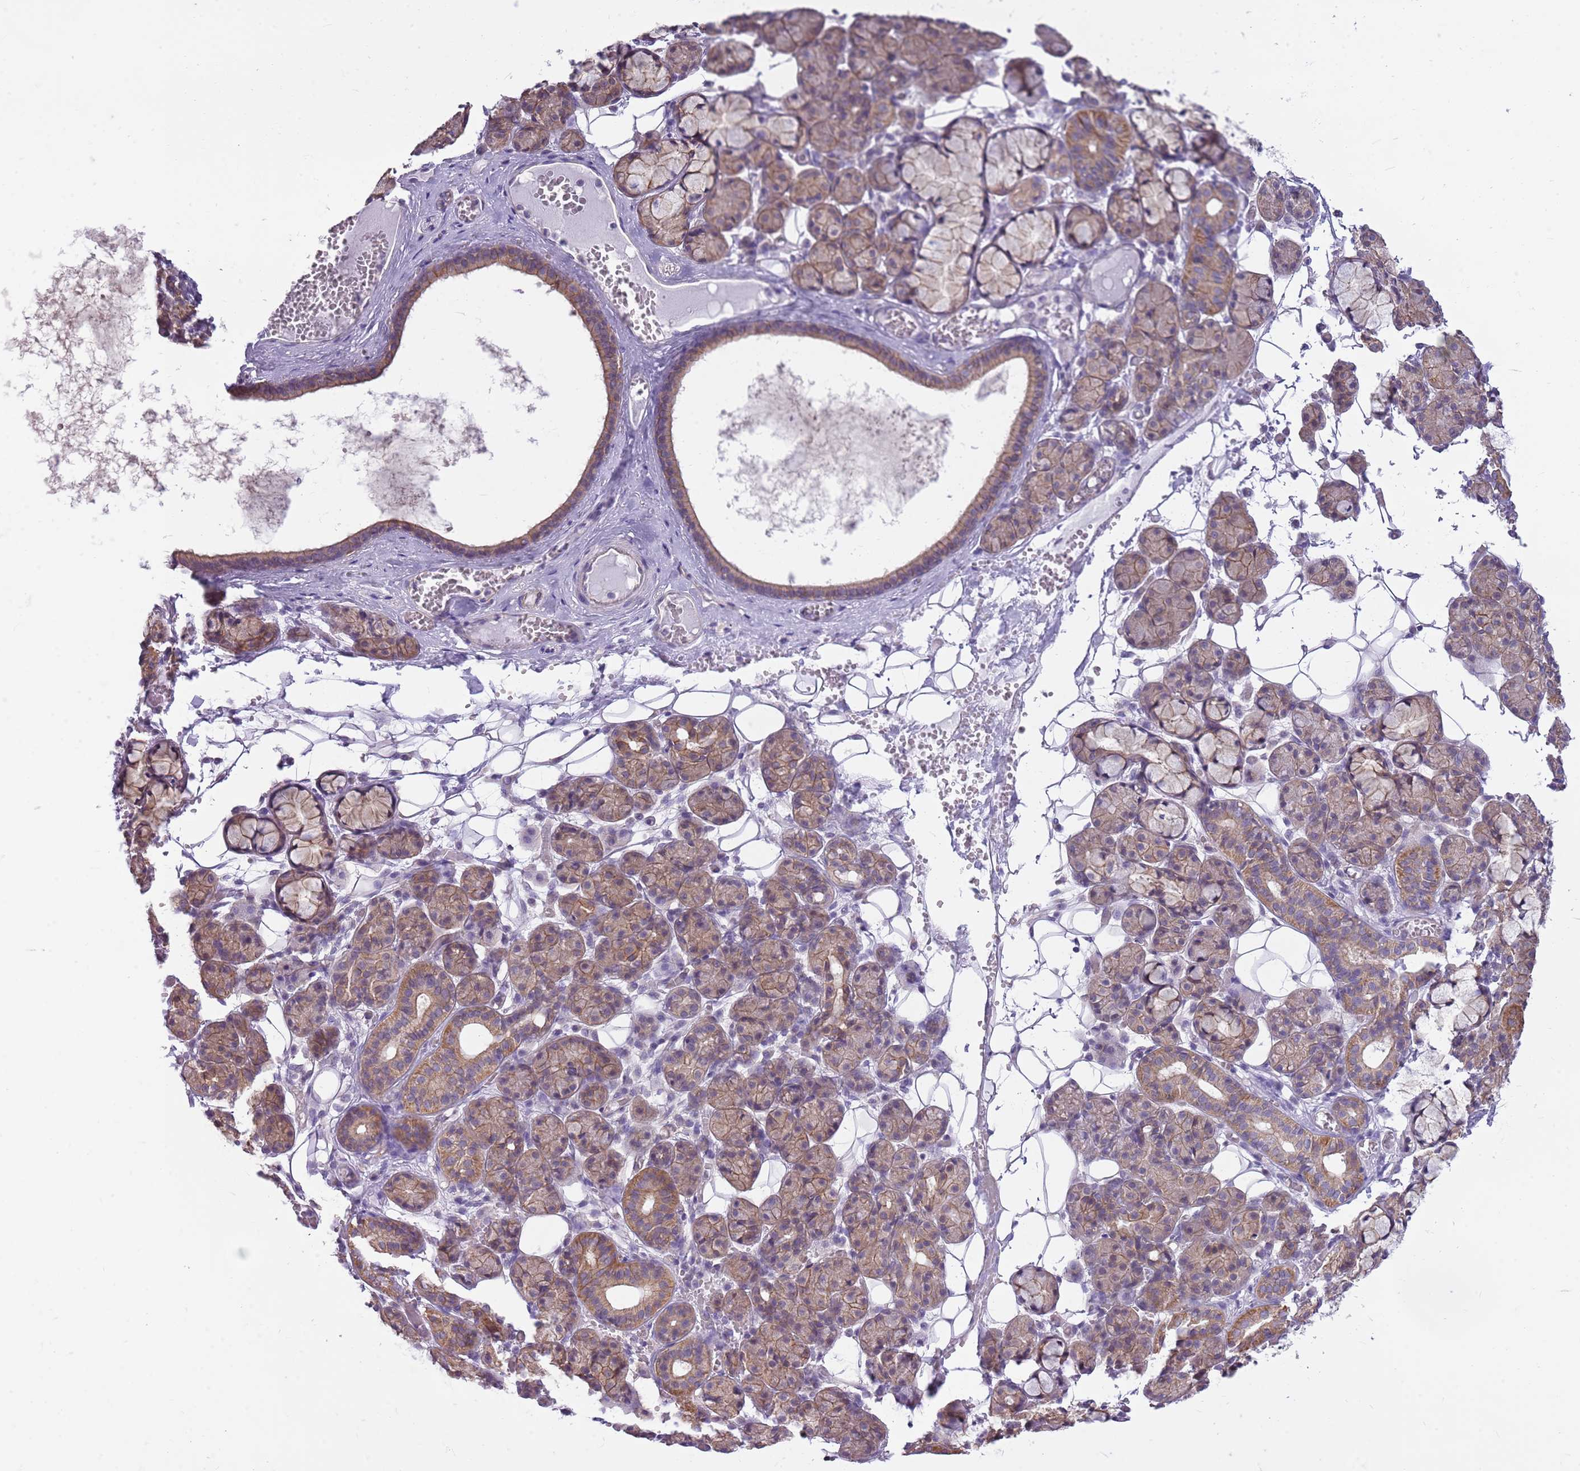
{"staining": {"intensity": "moderate", "quantity": "25%-75%", "location": "cytoplasmic/membranous"}, "tissue": "salivary gland", "cell_type": "Glandular cells", "image_type": "normal", "snomed": [{"axis": "morphology", "description": "Normal tissue, NOS"}, {"axis": "topography", "description": "Salivary gland"}], "caption": "This image demonstrates immunohistochemistry (IHC) staining of unremarkable salivary gland, with medium moderate cytoplasmic/membranous staining in approximately 25%-75% of glandular cells.", "gene": "PARP8", "patient": {"sex": "male", "age": 63}}